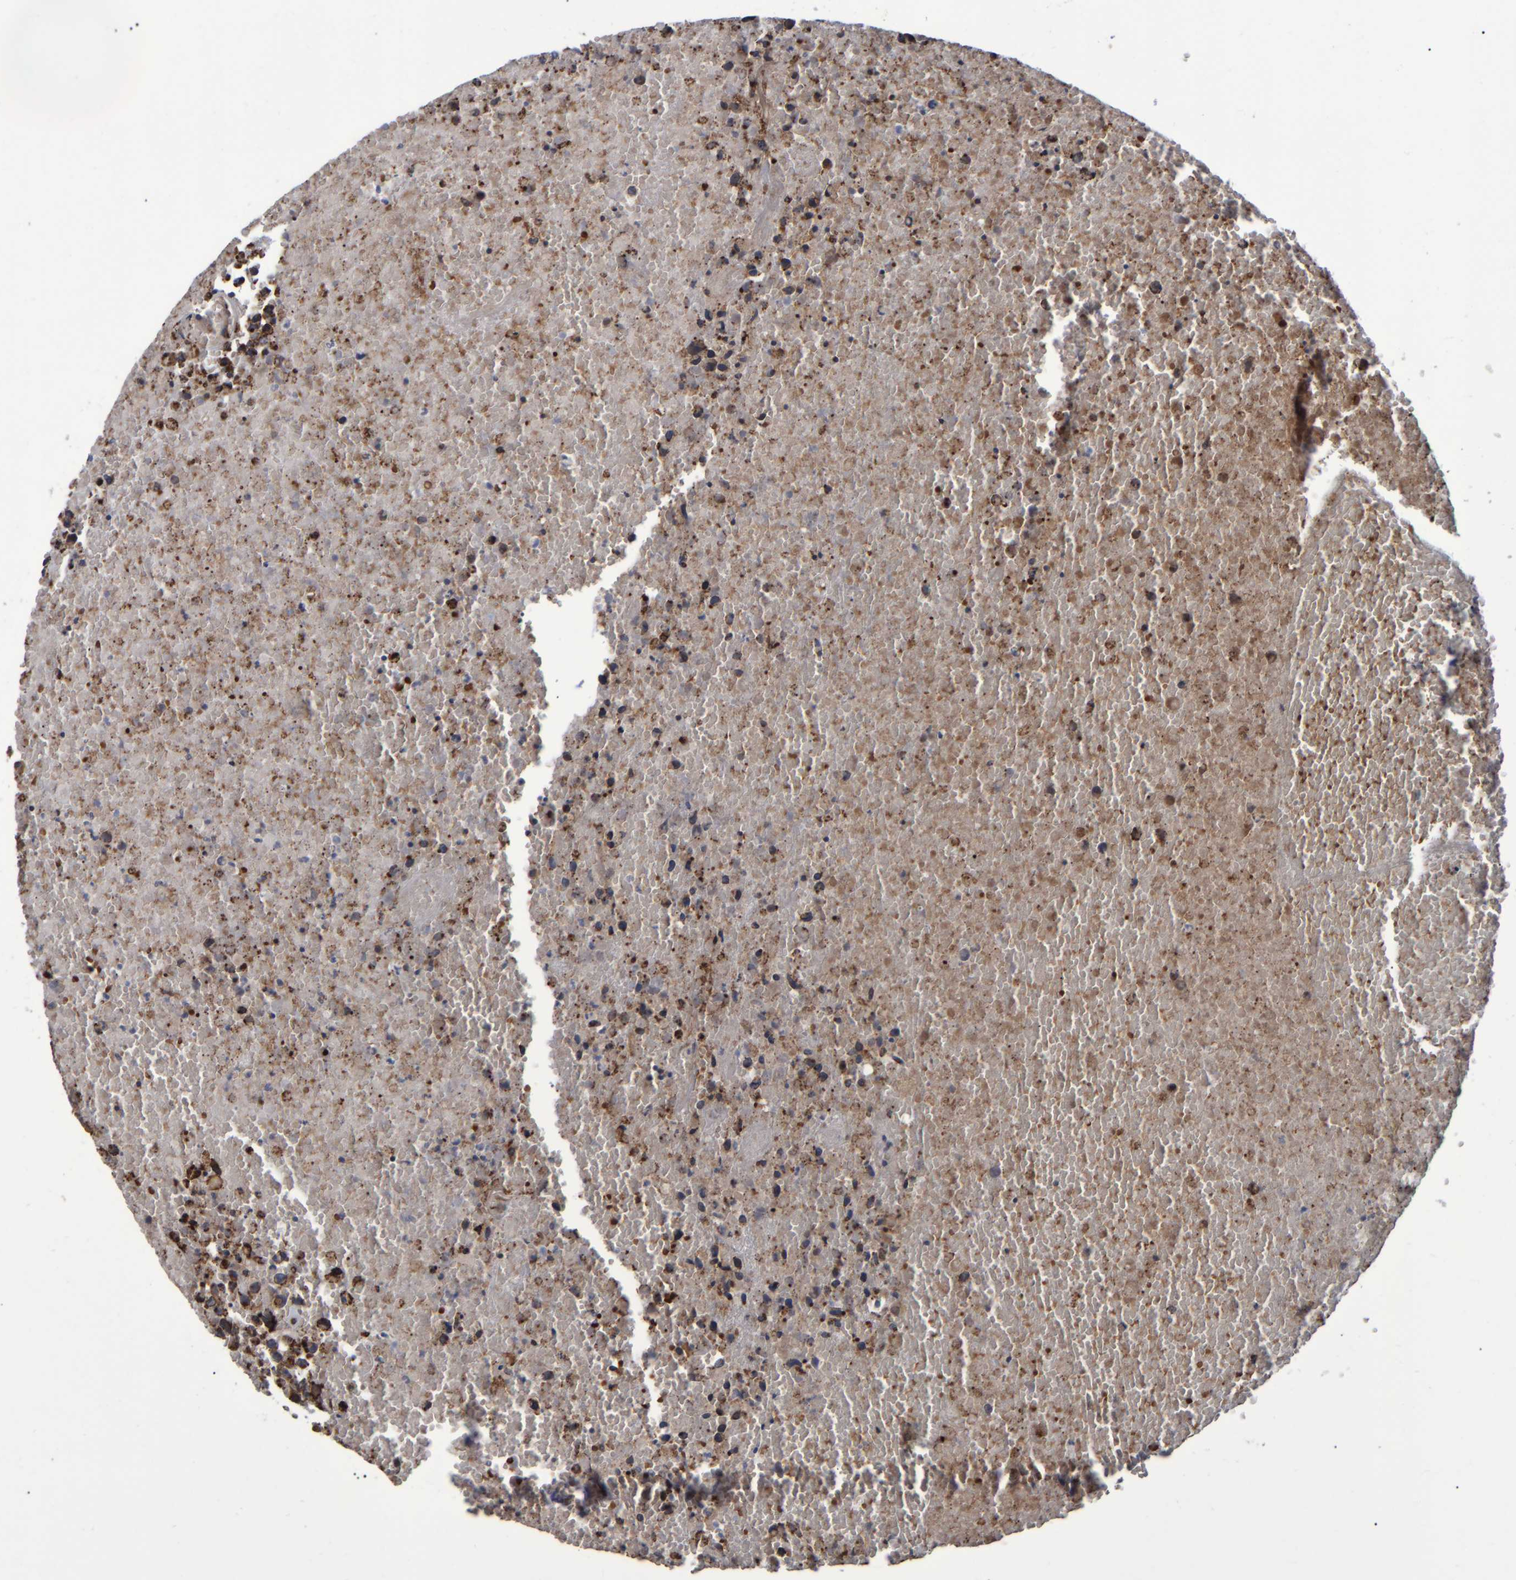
{"staining": {"intensity": "moderate", "quantity": ">75%", "location": "cytoplasmic/membranous"}, "tissue": "testis cancer", "cell_type": "Tumor cells", "image_type": "cancer", "snomed": [{"axis": "morphology", "description": "Carcinoma, Embryonal, NOS"}, {"axis": "topography", "description": "Testis"}], "caption": "DAB (3,3'-diaminobenzidine) immunohistochemical staining of human testis cancer reveals moderate cytoplasmic/membranous protein positivity in approximately >75% of tumor cells.", "gene": "SPAG5", "patient": {"sex": "male", "age": 25}}